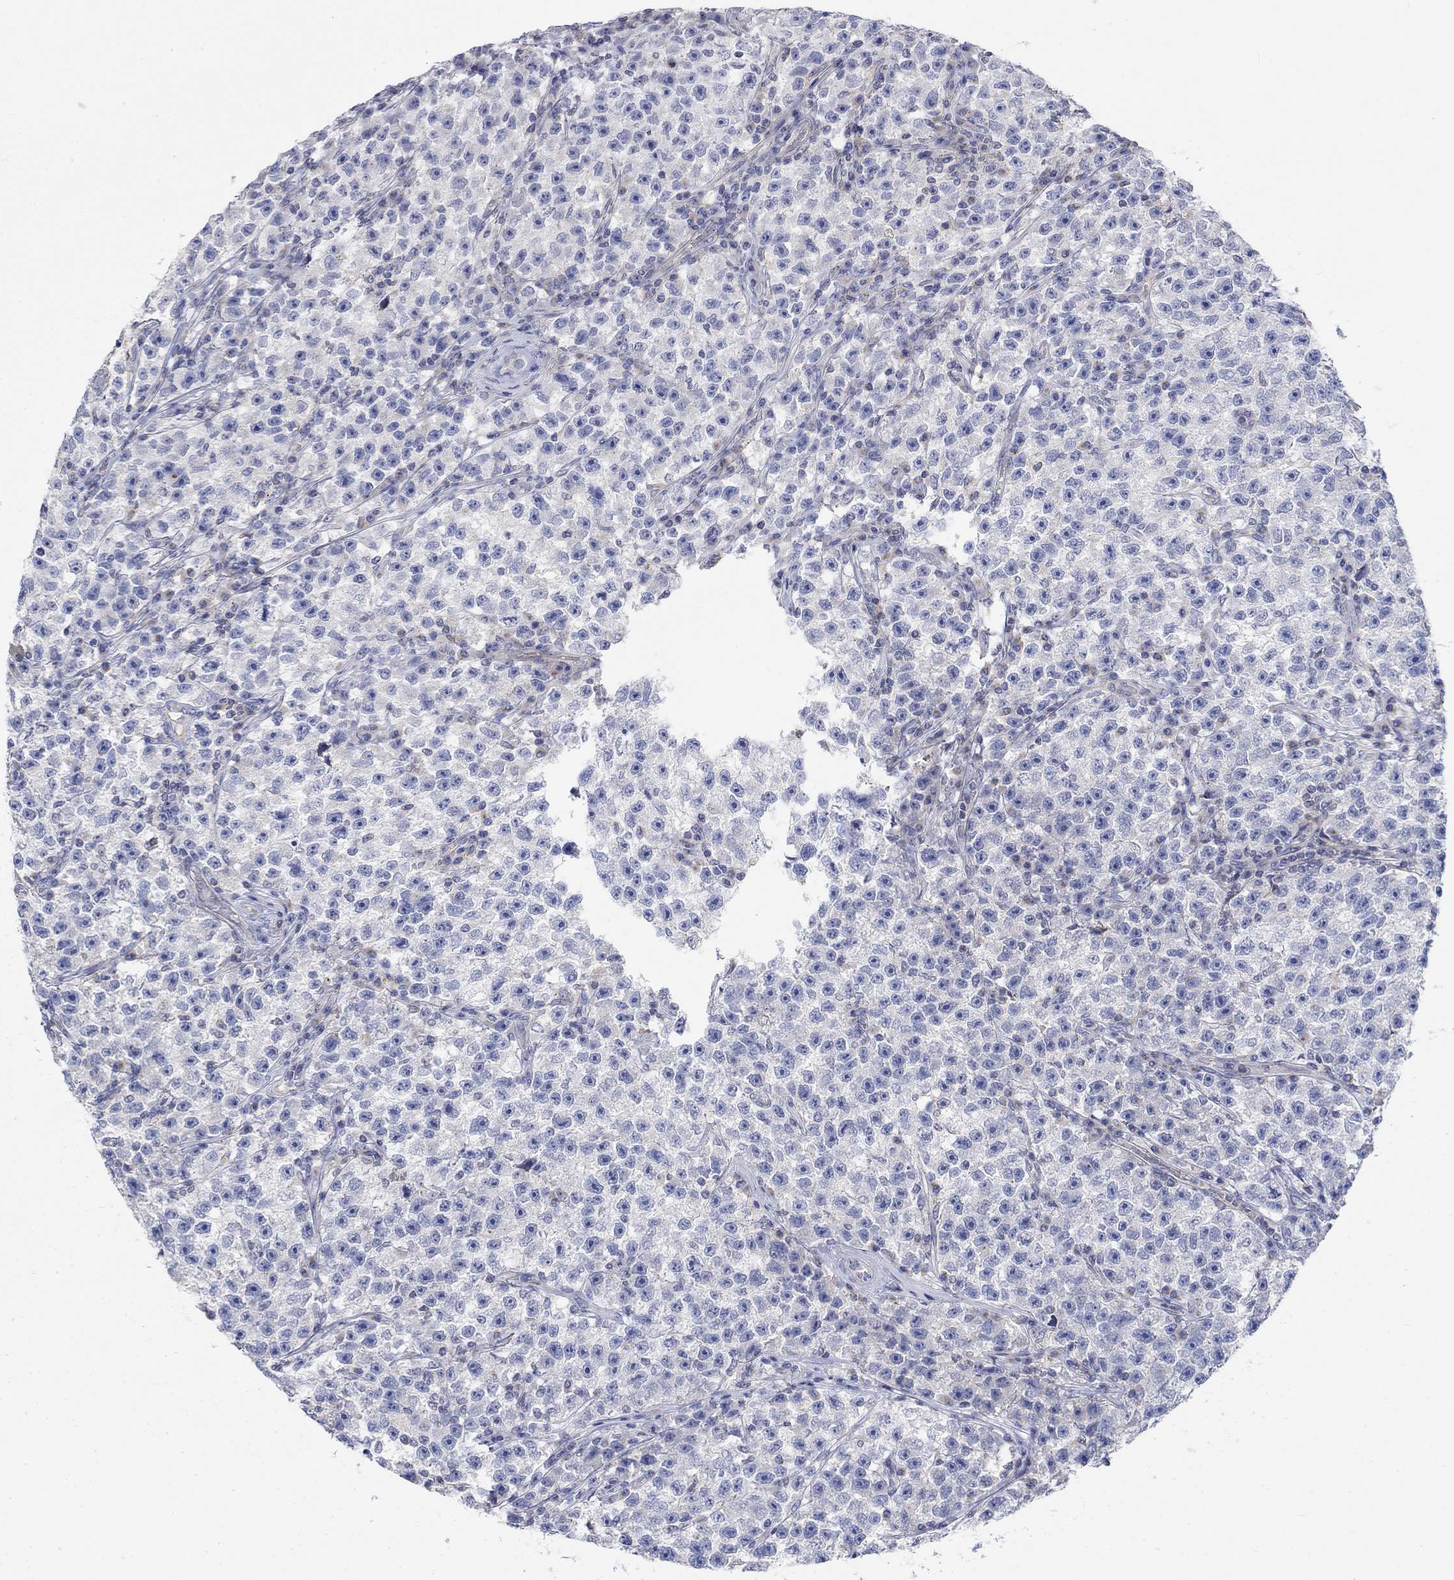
{"staining": {"intensity": "negative", "quantity": "none", "location": "none"}, "tissue": "testis cancer", "cell_type": "Tumor cells", "image_type": "cancer", "snomed": [{"axis": "morphology", "description": "Seminoma, NOS"}, {"axis": "topography", "description": "Testis"}], "caption": "IHC of testis cancer (seminoma) demonstrates no expression in tumor cells.", "gene": "NAV3", "patient": {"sex": "male", "age": 22}}